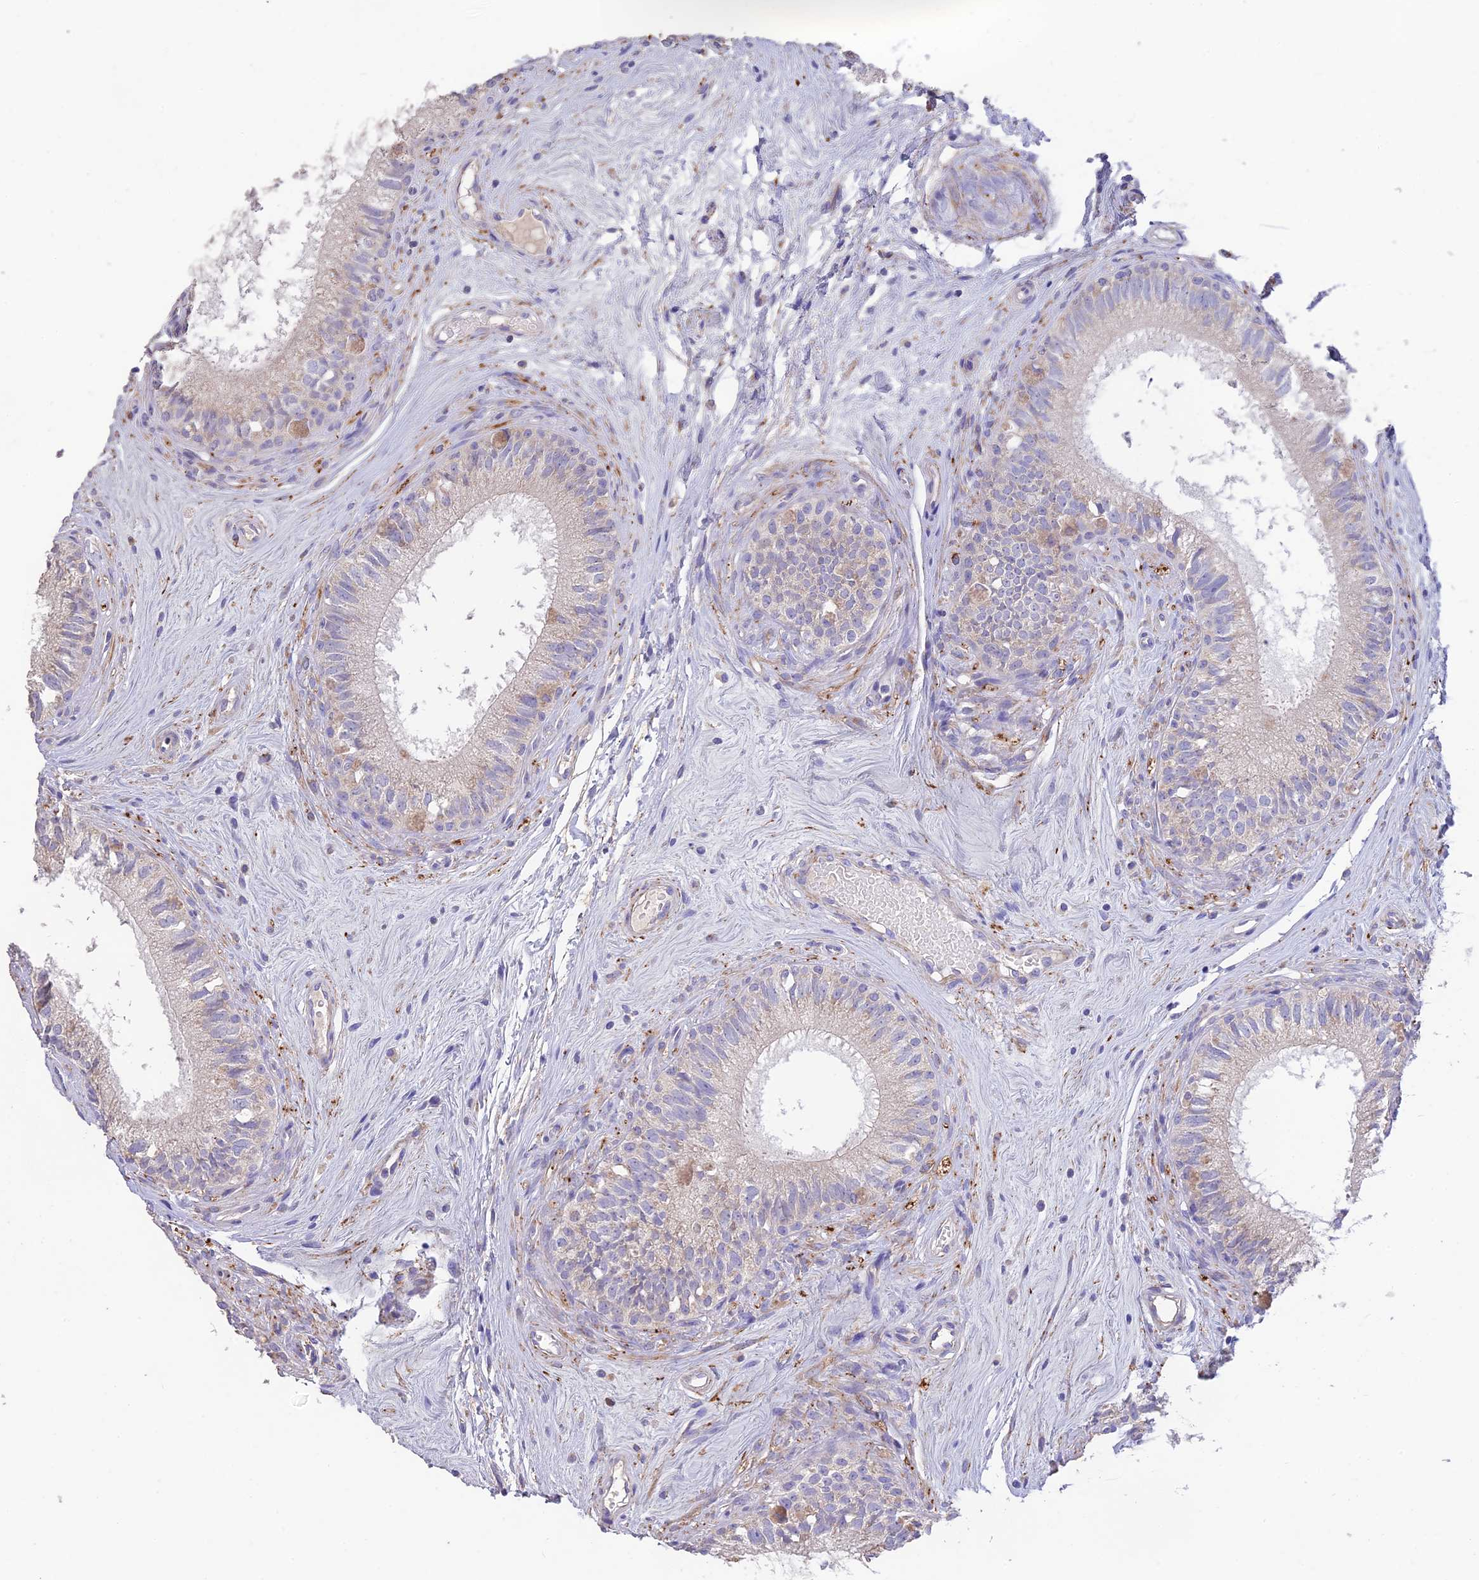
{"staining": {"intensity": "weak", "quantity": "<25%", "location": "cytoplasmic/membranous"}, "tissue": "epididymis", "cell_type": "Glandular cells", "image_type": "normal", "snomed": [{"axis": "morphology", "description": "Normal tissue, NOS"}, {"axis": "topography", "description": "Epididymis"}], "caption": "This is an IHC image of unremarkable epididymis. There is no positivity in glandular cells.", "gene": "HSD17B2", "patient": {"sex": "male", "age": 71}}